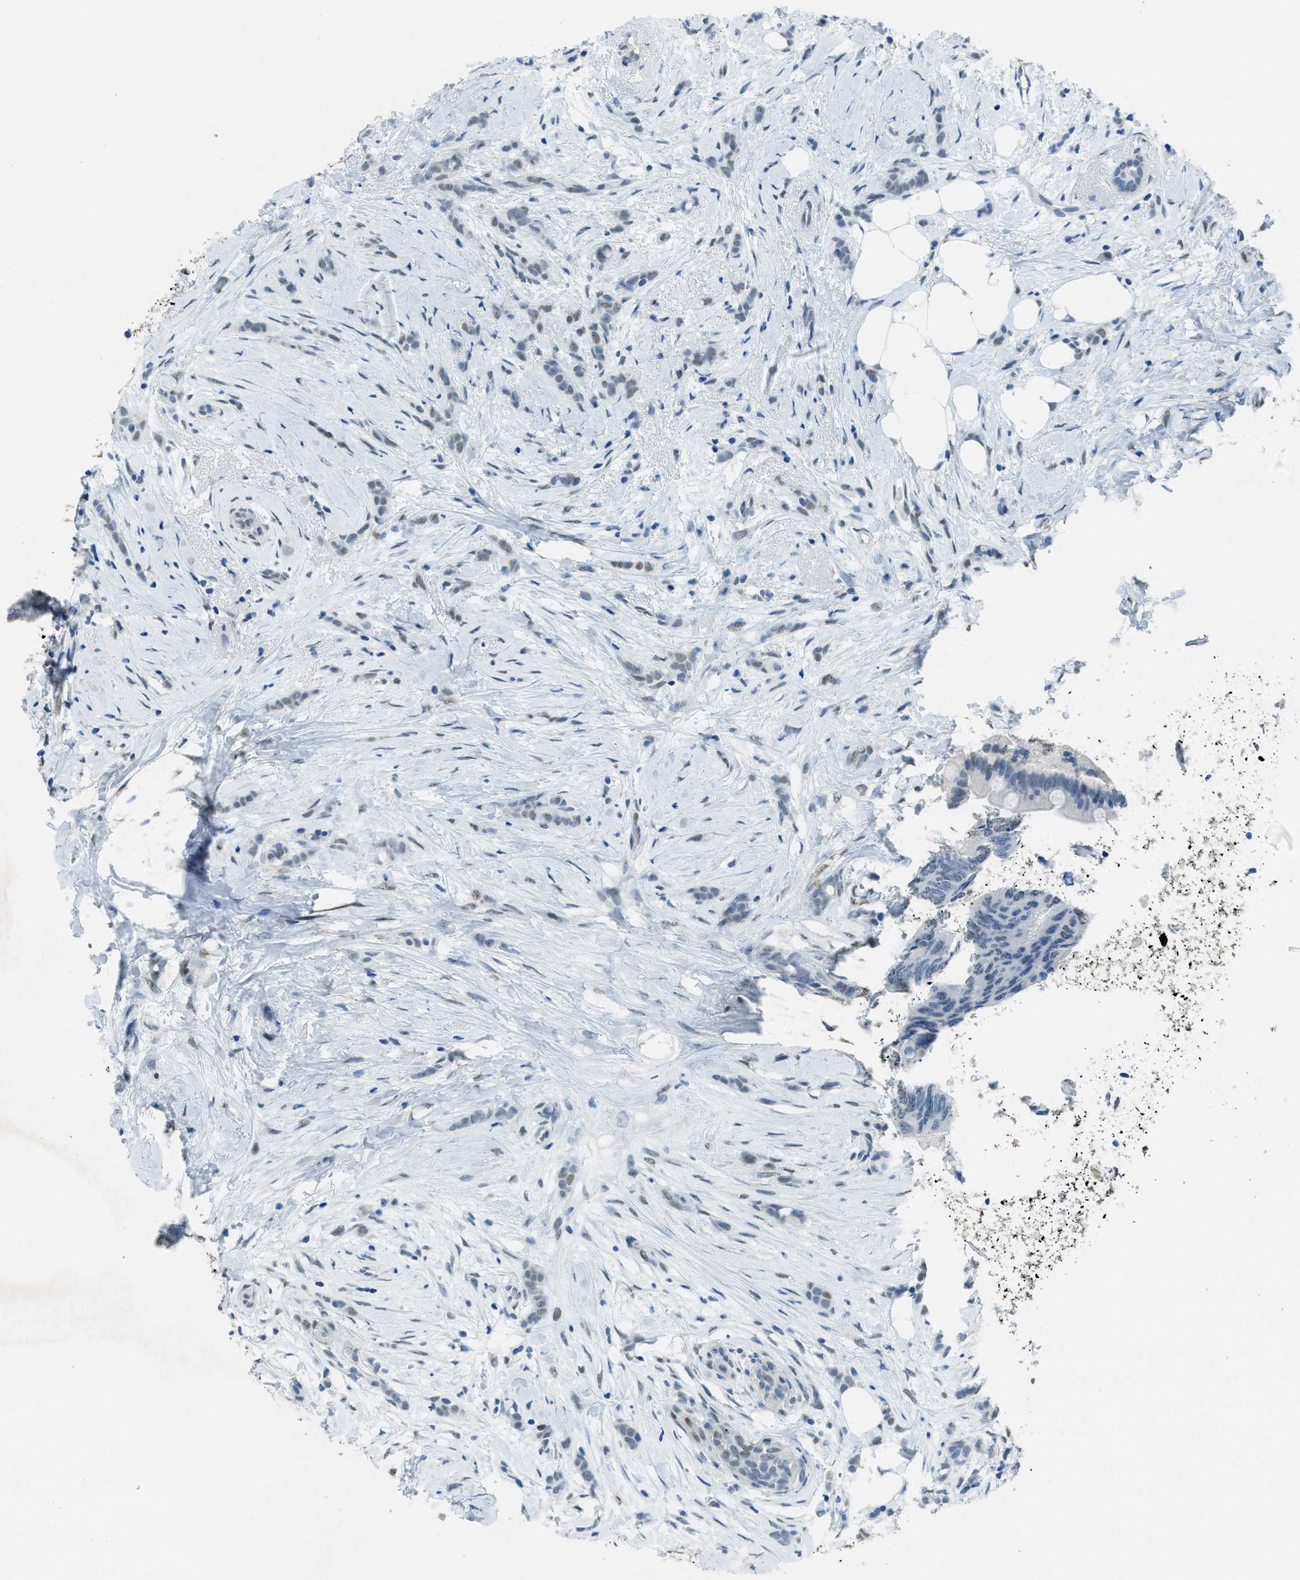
{"staining": {"intensity": "weak", "quantity": "<25%", "location": "nuclear"}, "tissue": "breast cancer", "cell_type": "Tumor cells", "image_type": "cancer", "snomed": [{"axis": "morphology", "description": "Lobular carcinoma, in situ"}, {"axis": "morphology", "description": "Lobular carcinoma"}, {"axis": "topography", "description": "Breast"}], "caption": "A micrograph of human breast cancer is negative for staining in tumor cells.", "gene": "TTC13", "patient": {"sex": "female", "age": 41}}